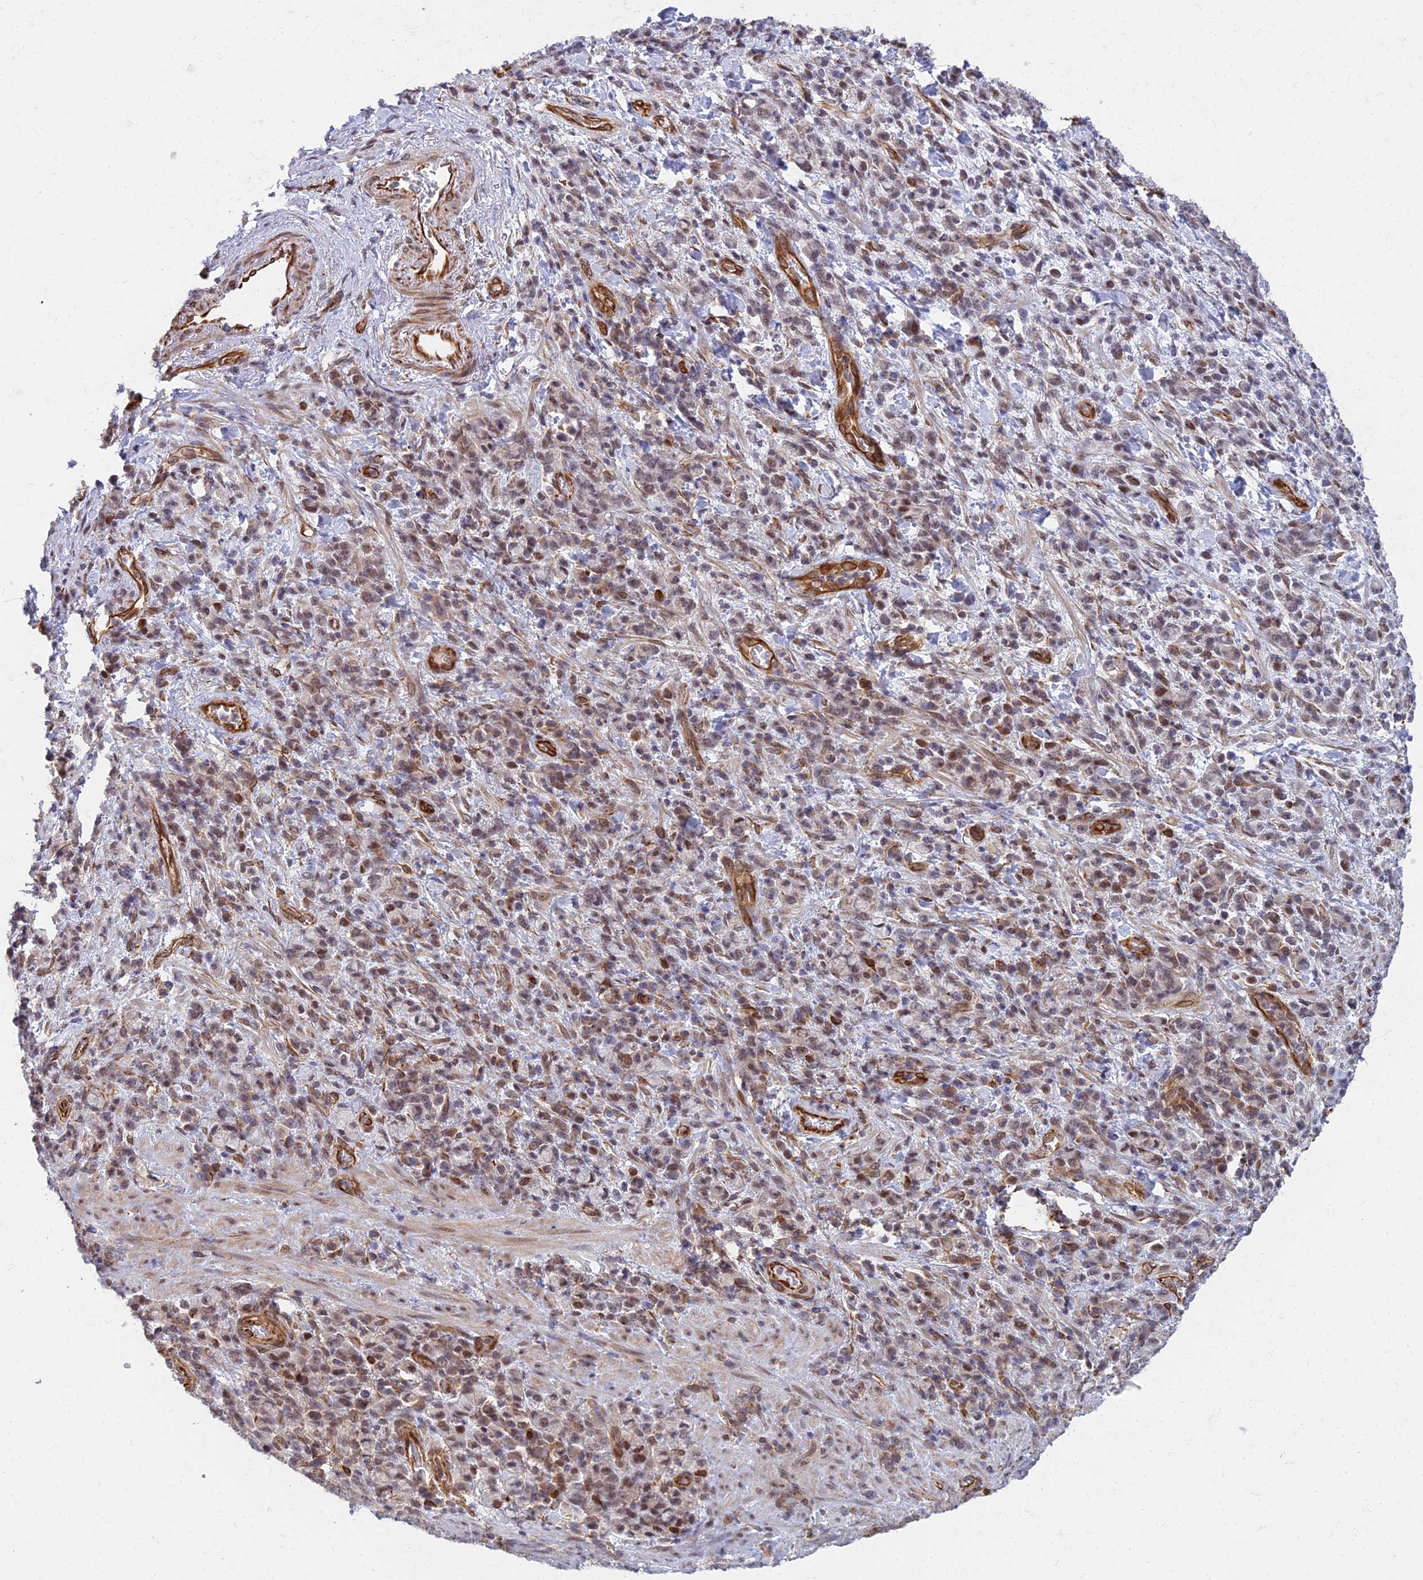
{"staining": {"intensity": "moderate", "quantity": ">75%", "location": "cytoplasmic/membranous,nuclear"}, "tissue": "stomach cancer", "cell_type": "Tumor cells", "image_type": "cancer", "snomed": [{"axis": "morphology", "description": "Adenocarcinoma, NOS"}, {"axis": "topography", "description": "Stomach"}], "caption": "Stomach cancer stained for a protein (brown) demonstrates moderate cytoplasmic/membranous and nuclear positive staining in approximately >75% of tumor cells.", "gene": "SAPCD2", "patient": {"sex": "male", "age": 76}}